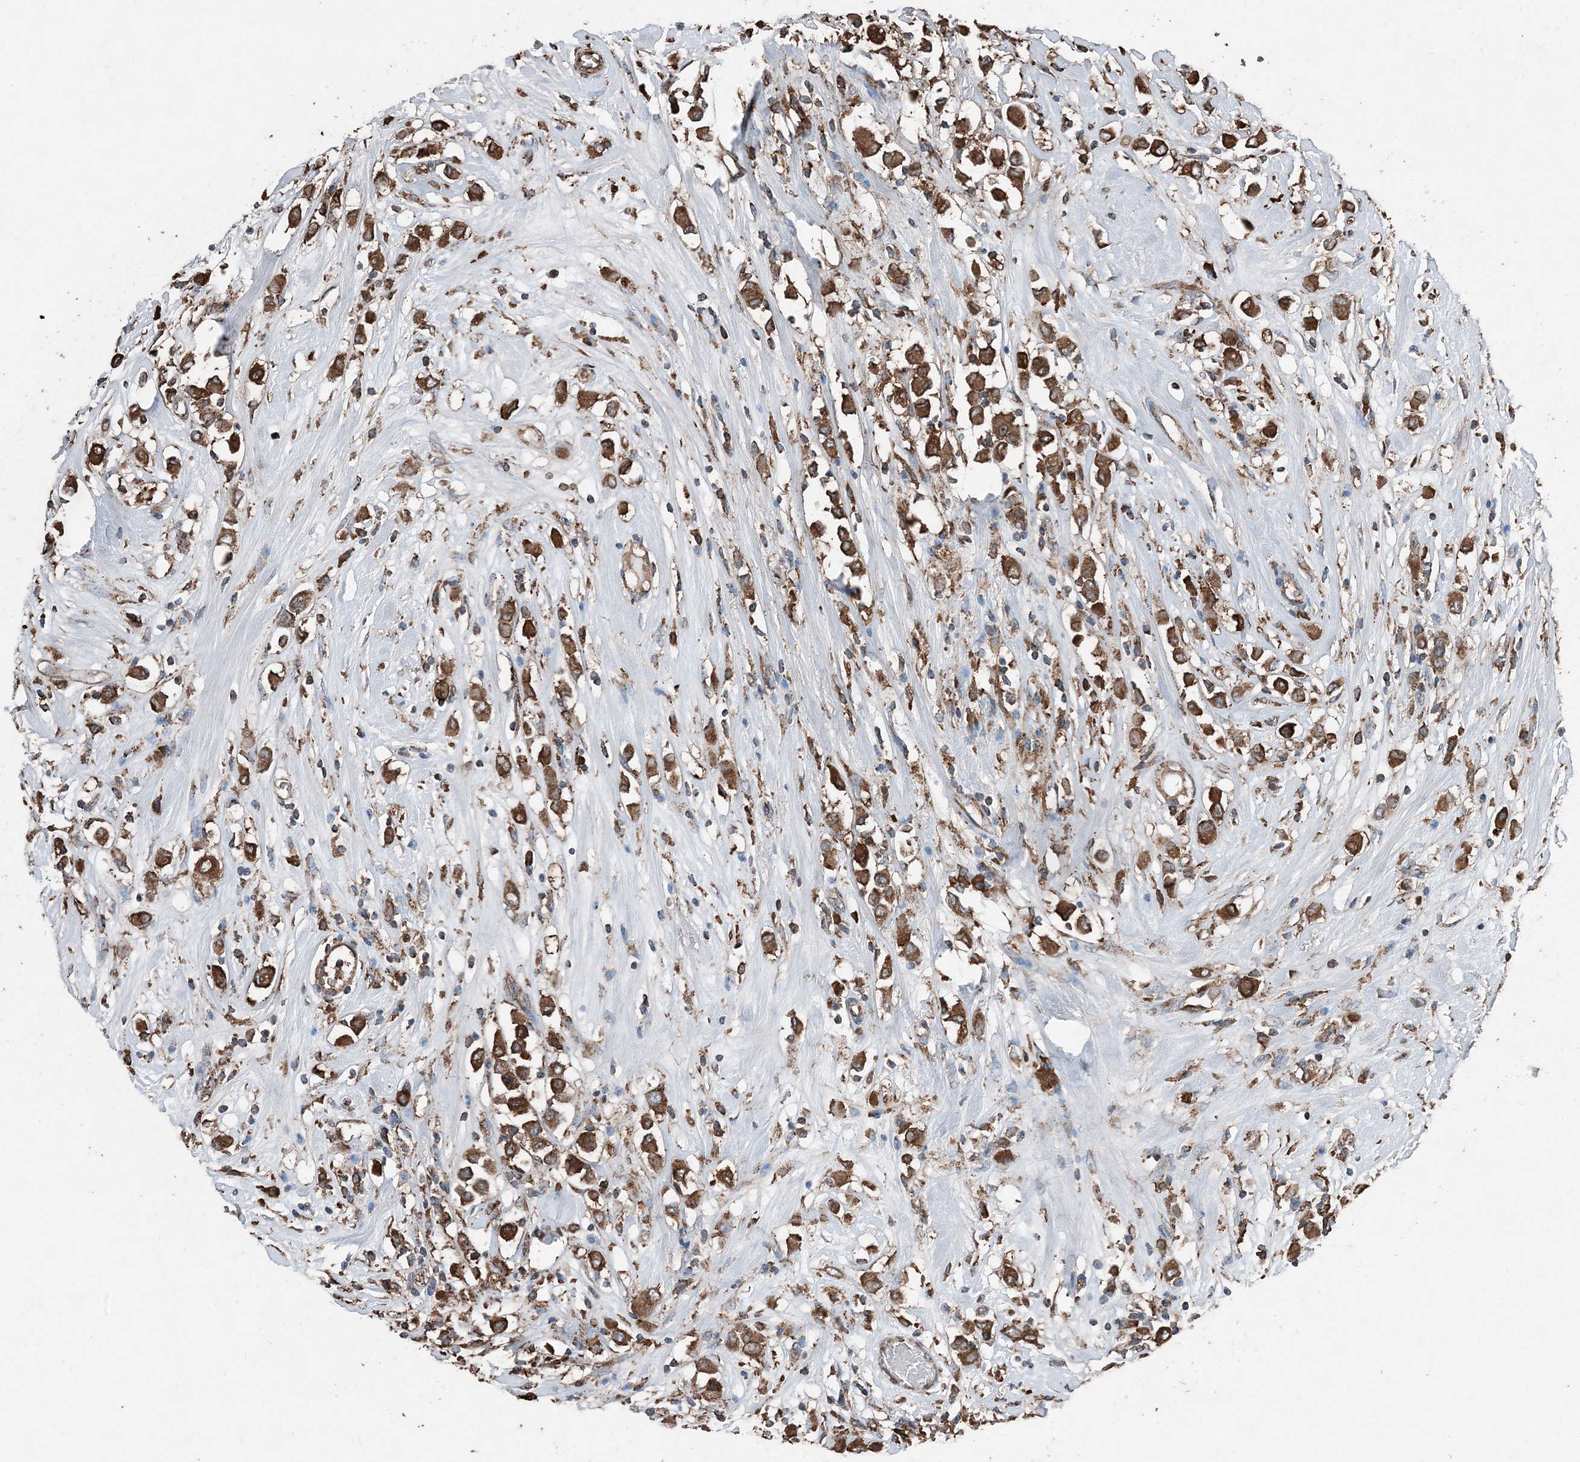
{"staining": {"intensity": "strong", "quantity": ">75%", "location": "cytoplasmic/membranous"}, "tissue": "breast cancer", "cell_type": "Tumor cells", "image_type": "cancer", "snomed": [{"axis": "morphology", "description": "Duct carcinoma"}, {"axis": "topography", "description": "Breast"}], "caption": "Immunohistochemistry (IHC) photomicrograph of neoplastic tissue: breast cancer stained using immunohistochemistry demonstrates high levels of strong protein expression localized specifically in the cytoplasmic/membranous of tumor cells, appearing as a cytoplasmic/membranous brown color.", "gene": "PDIA6", "patient": {"sex": "female", "age": 61}}